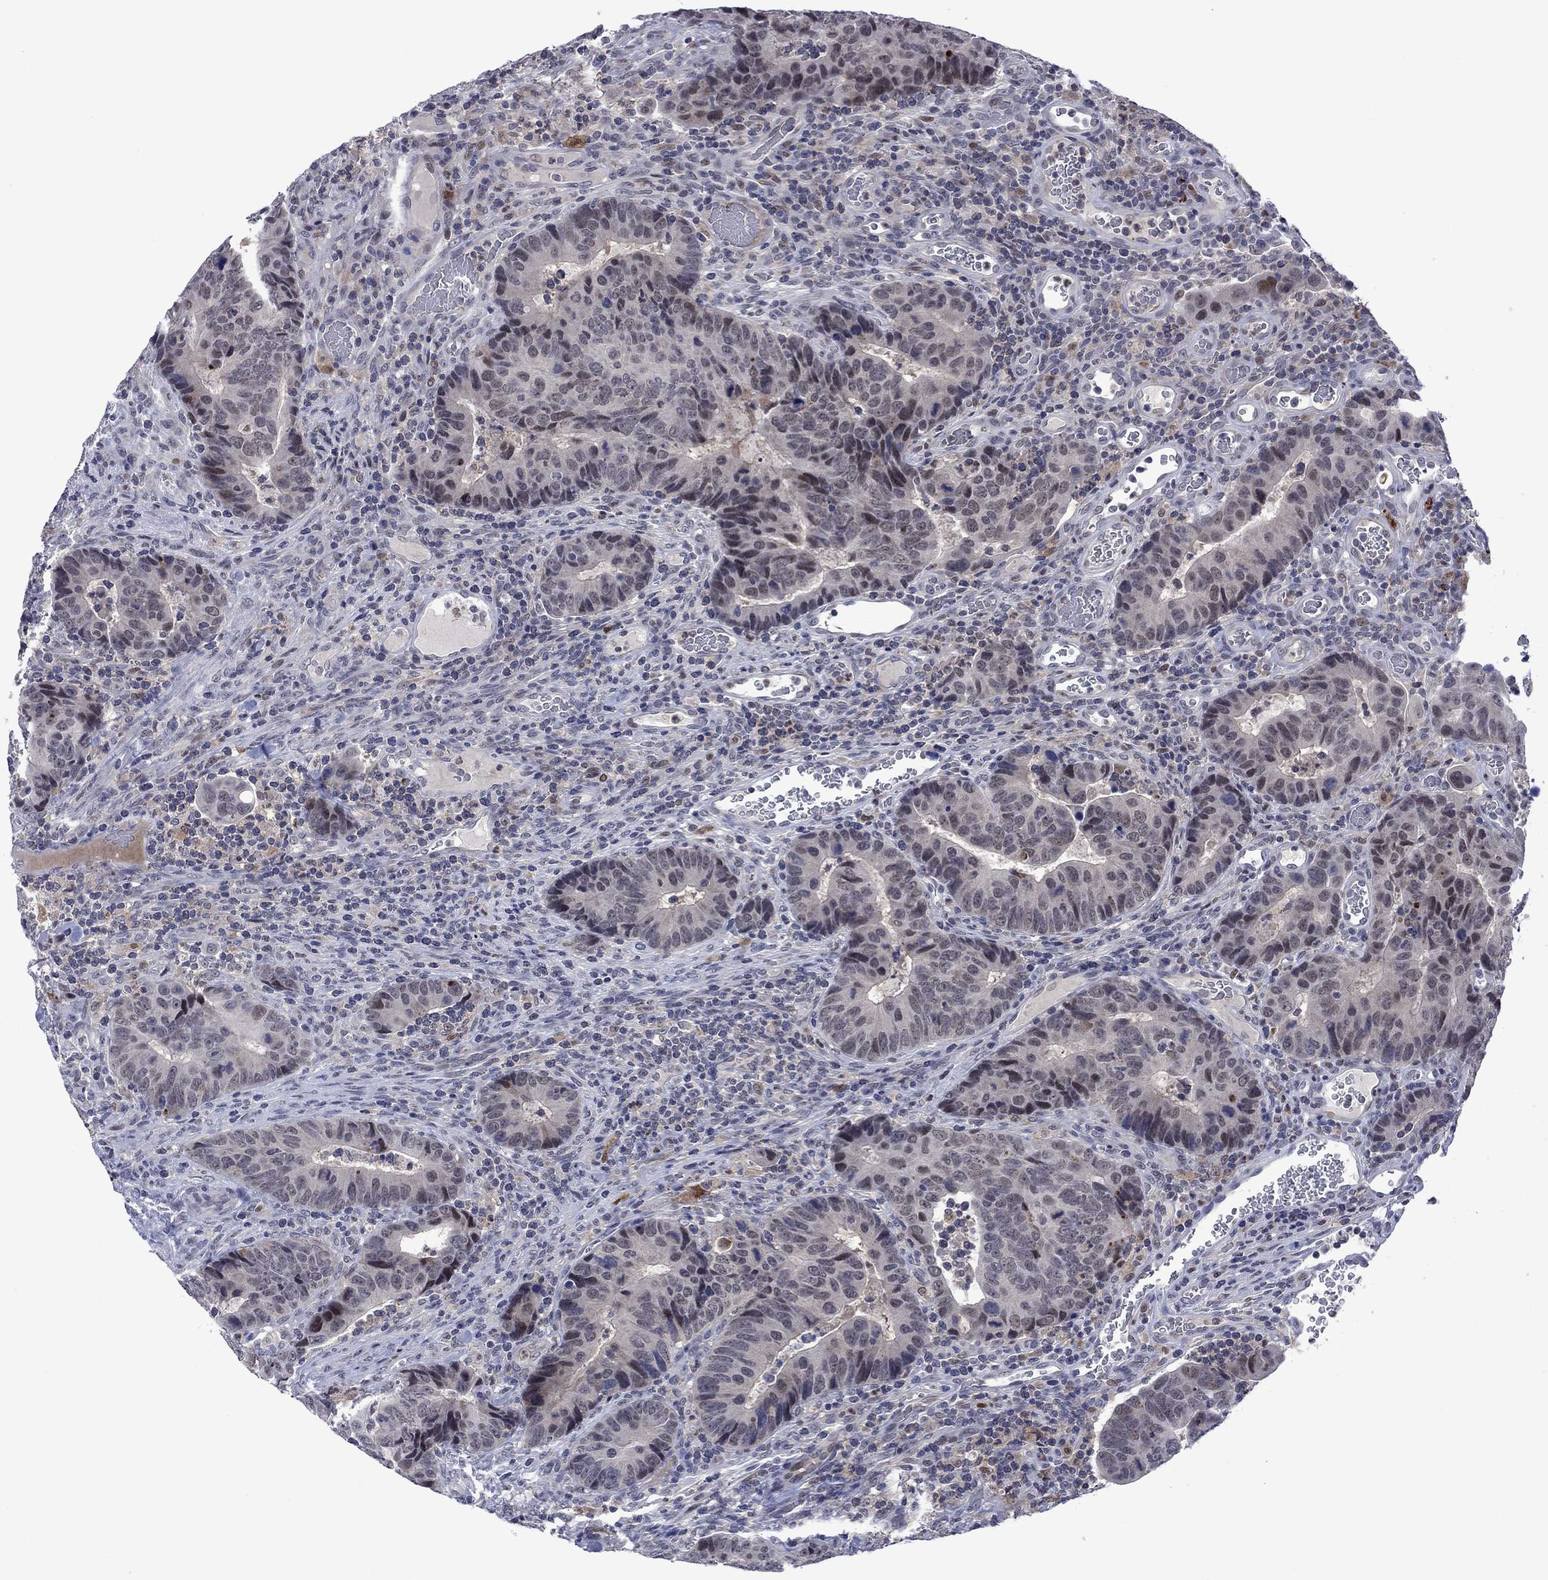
{"staining": {"intensity": "negative", "quantity": "none", "location": "none"}, "tissue": "colorectal cancer", "cell_type": "Tumor cells", "image_type": "cancer", "snomed": [{"axis": "morphology", "description": "Adenocarcinoma, NOS"}, {"axis": "topography", "description": "Colon"}], "caption": "Colorectal adenocarcinoma was stained to show a protein in brown. There is no significant staining in tumor cells.", "gene": "AGL", "patient": {"sex": "female", "age": 56}}